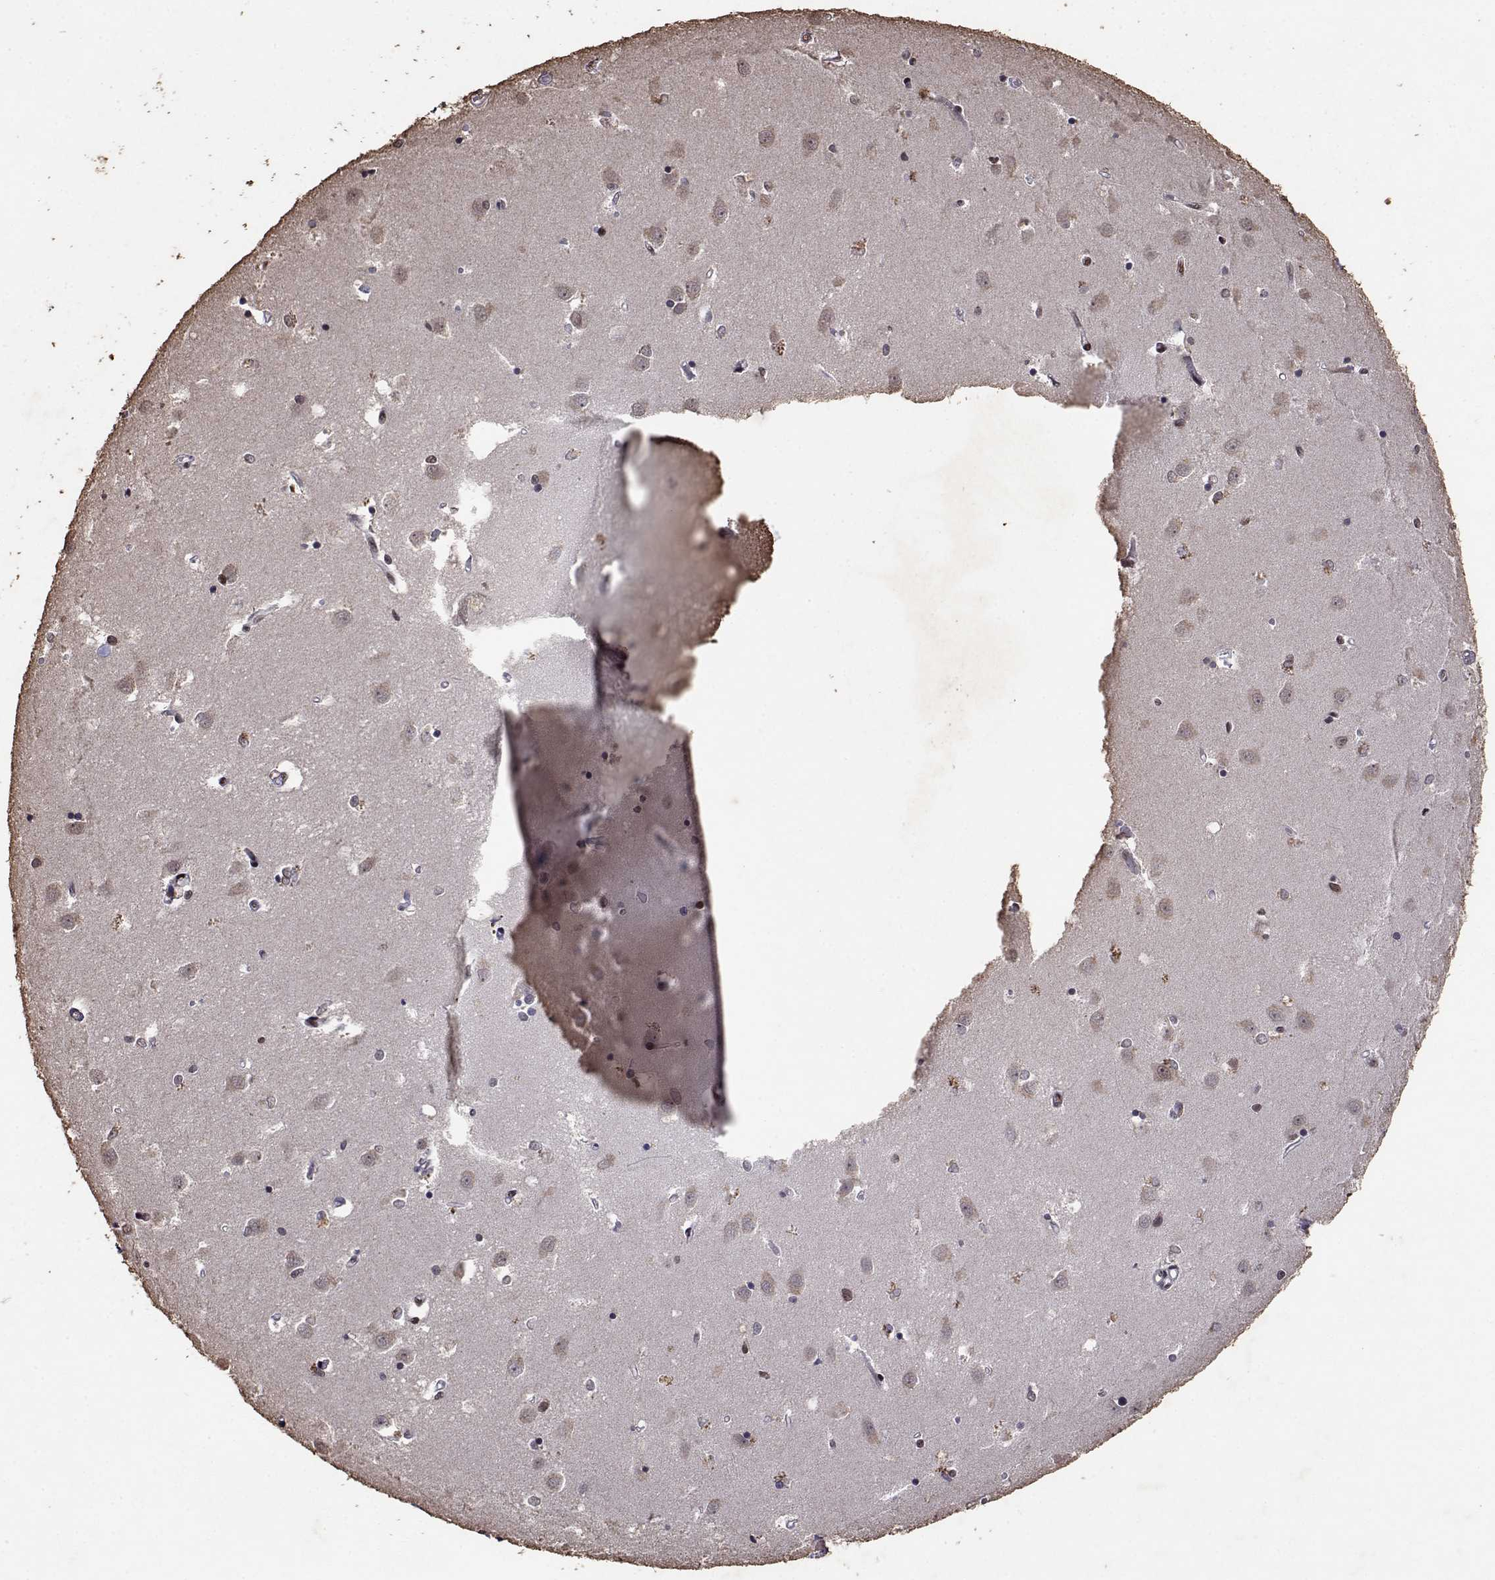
{"staining": {"intensity": "strong", "quantity": "25%-75%", "location": "nuclear"}, "tissue": "caudate", "cell_type": "Glial cells", "image_type": "normal", "snomed": [{"axis": "morphology", "description": "Normal tissue, NOS"}, {"axis": "topography", "description": "Lateral ventricle wall"}], "caption": "DAB immunohistochemical staining of unremarkable caudate exhibits strong nuclear protein expression in approximately 25%-75% of glial cells. The staining was performed using DAB (3,3'-diaminobenzidine) to visualize the protein expression in brown, while the nuclei were stained in blue with hematoxylin (Magnification: 20x).", "gene": "TOE1", "patient": {"sex": "male", "age": 54}}